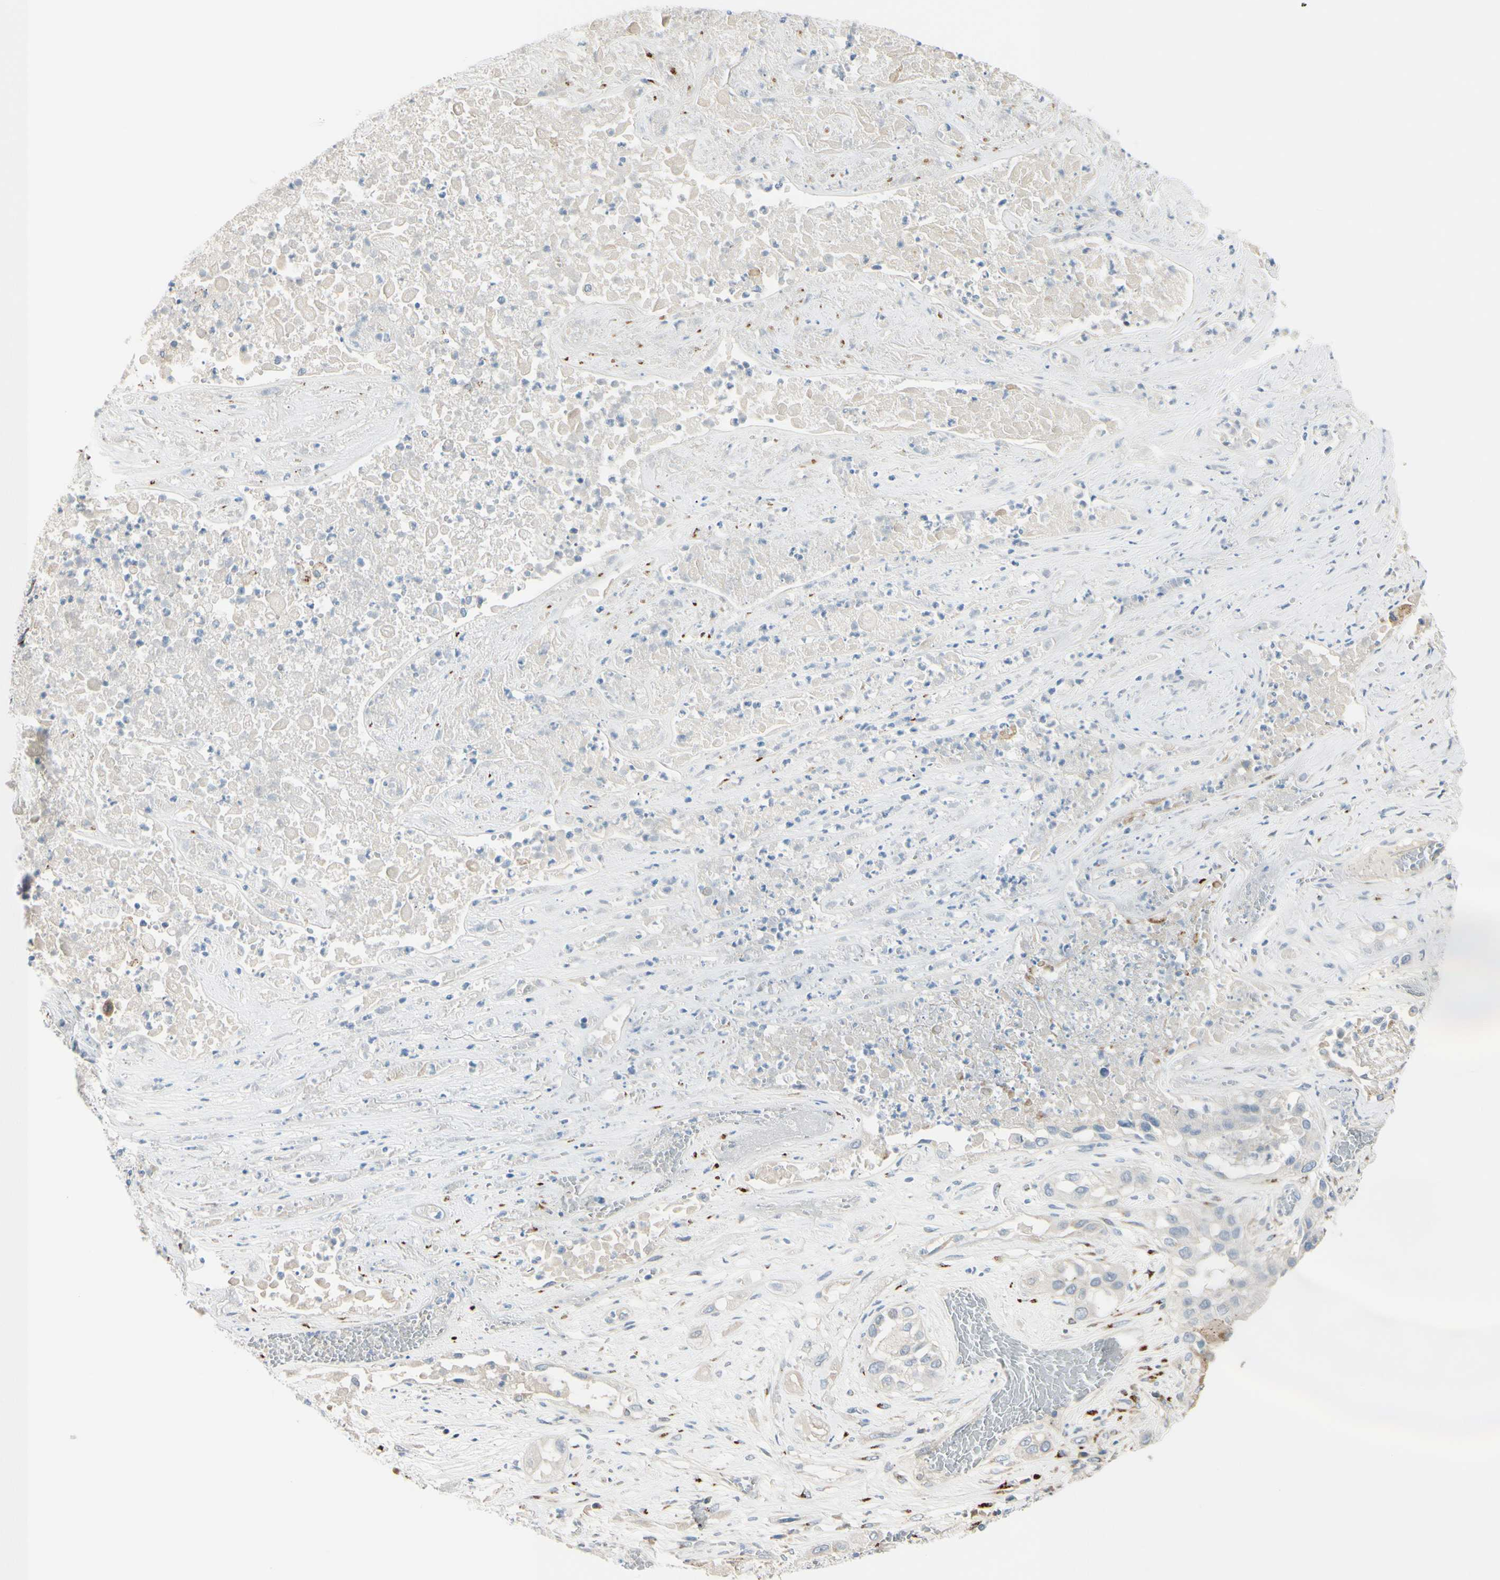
{"staining": {"intensity": "negative", "quantity": "none", "location": "none"}, "tissue": "lung cancer", "cell_type": "Tumor cells", "image_type": "cancer", "snomed": [{"axis": "morphology", "description": "Squamous cell carcinoma, NOS"}, {"axis": "topography", "description": "Lung"}], "caption": "Lung cancer stained for a protein using IHC shows no expression tumor cells.", "gene": "GALNT5", "patient": {"sex": "male", "age": 71}}